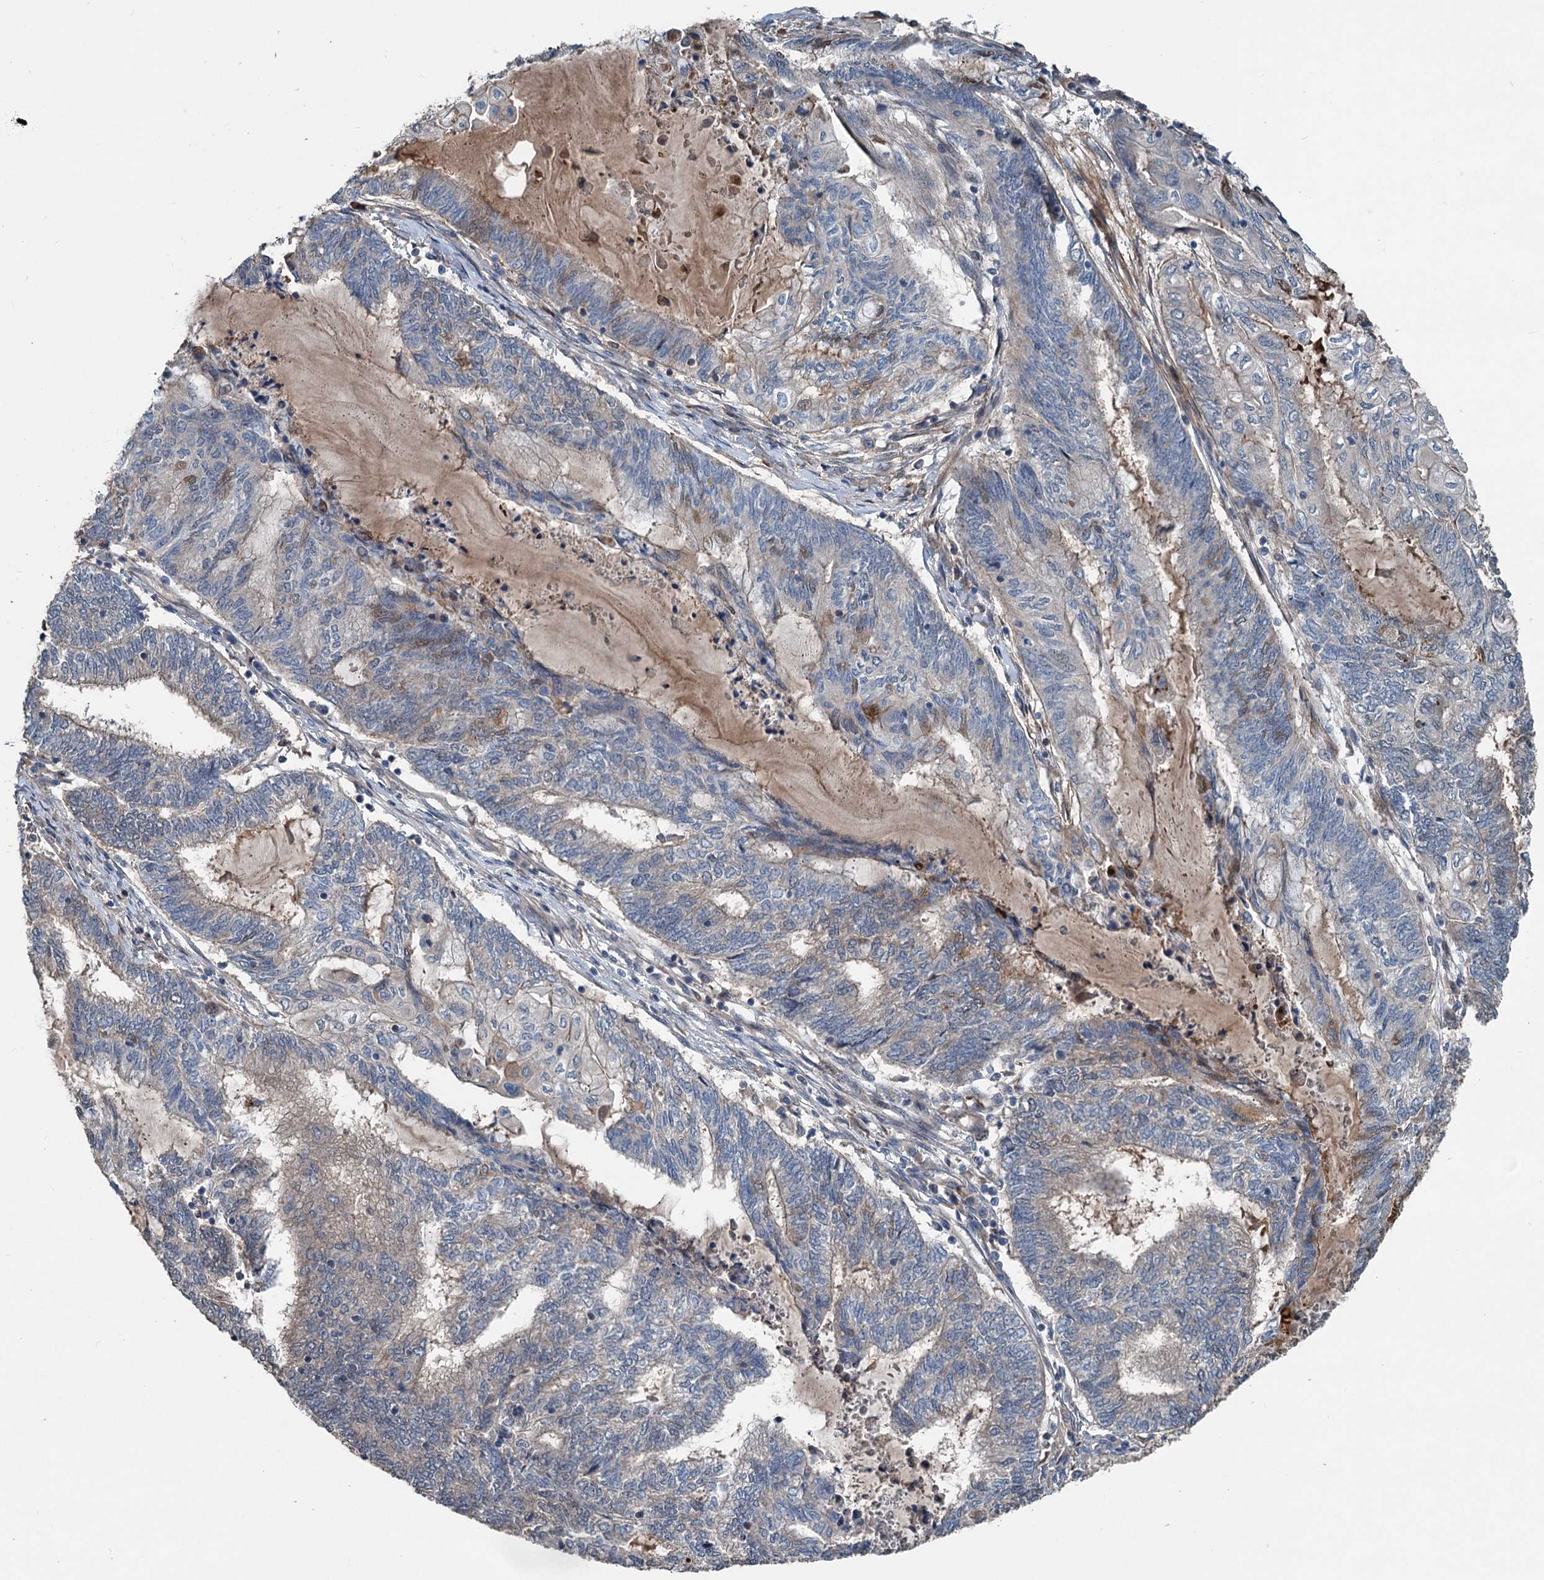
{"staining": {"intensity": "weak", "quantity": "<25%", "location": "cytoplasmic/membranous"}, "tissue": "endometrial cancer", "cell_type": "Tumor cells", "image_type": "cancer", "snomed": [{"axis": "morphology", "description": "Adenocarcinoma, NOS"}, {"axis": "topography", "description": "Uterus"}, {"axis": "topography", "description": "Endometrium"}], "caption": "High power microscopy photomicrograph of an immunohistochemistry (IHC) micrograph of endometrial adenocarcinoma, revealing no significant expression in tumor cells.", "gene": "TEDC1", "patient": {"sex": "female", "age": 70}}